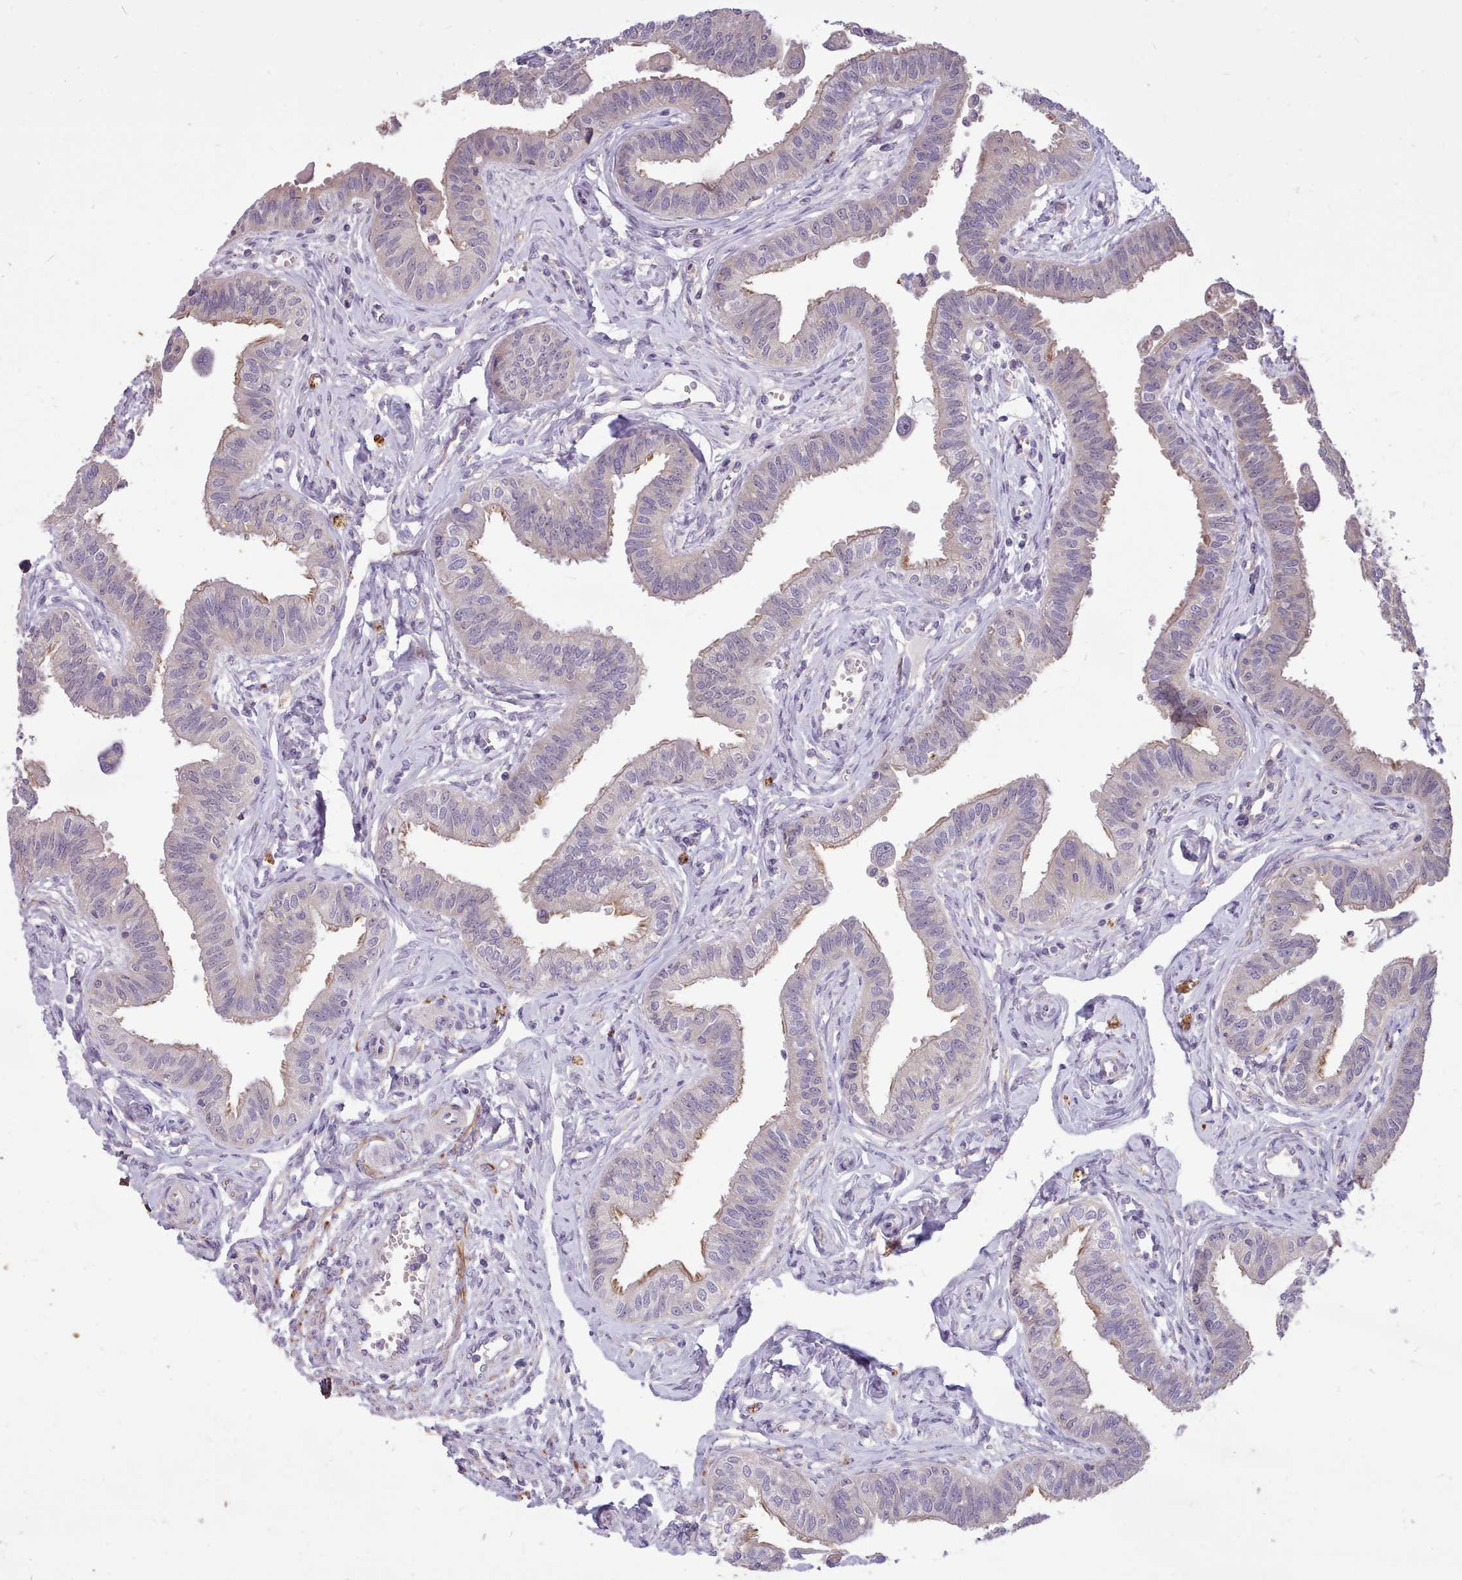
{"staining": {"intensity": "weak", "quantity": "<25%", "location": "cytoplasmic/membranous"}, "tissue": "fallopian tube", "cell_type": "Glandular cells", "image_type": "normal", "snomed": [{"axis": "morphology", "description": "Normal tissue, NOS"}, {"axis": "morphology", "description": "Carcinoma, NOS"}, {"axis": "topography", "description": "Fallopian tube"}, {"axis": "topography", "description": "Ovary"}], "caption": "DAB (3,3'-diaminobenzidine) immunohistochemical staining of normal fallopian tube displays no significant expression in glandular cells. (DAB immunohistochemistry visualized using brightfield microscopy, high magnification).", "gene": "ZNF607", "patient": {"sex": "female", "age": 59}}